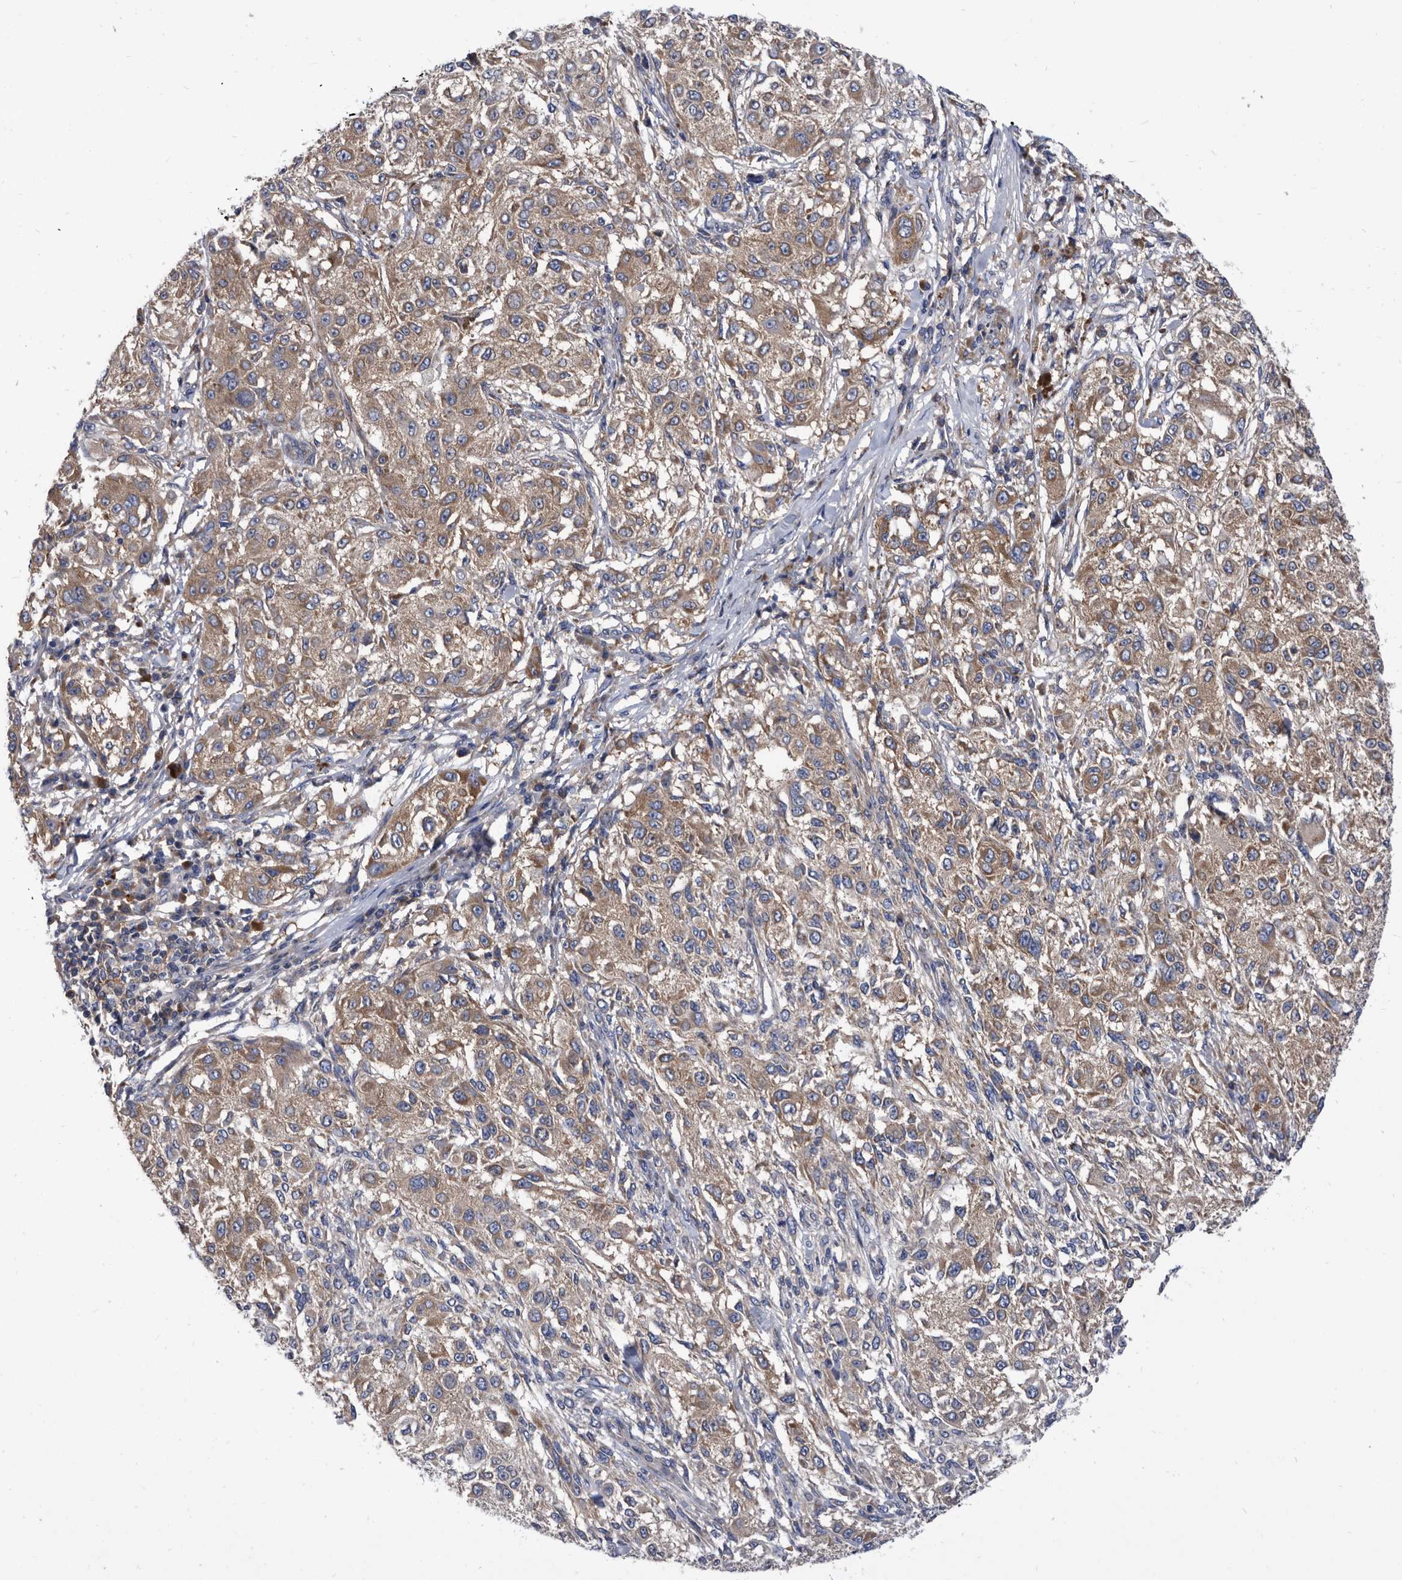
{"staining": {"intensity": "weak", "quantity": ">75%", "location": "cytoplasmic/membranous"}, "tissue": "melanoma", "cell_type": "Tumor cells", "image_type": "cancer", "snomed": [{"axis": "morphology", "description": "Necrosis, NOS"}, {"axis": "morphology", "description": "Malignant melanoma, NOS"}, {"axis": "topography", "description": "Skin"}], "caption": "Immunohistochemical staining of human melanoma displays low levels of weak cytoplasmic/membranous expression in about >75% of tumor cells.", "gene": "DTNBP1", "patient": {"sex": "female", "age": 87}}